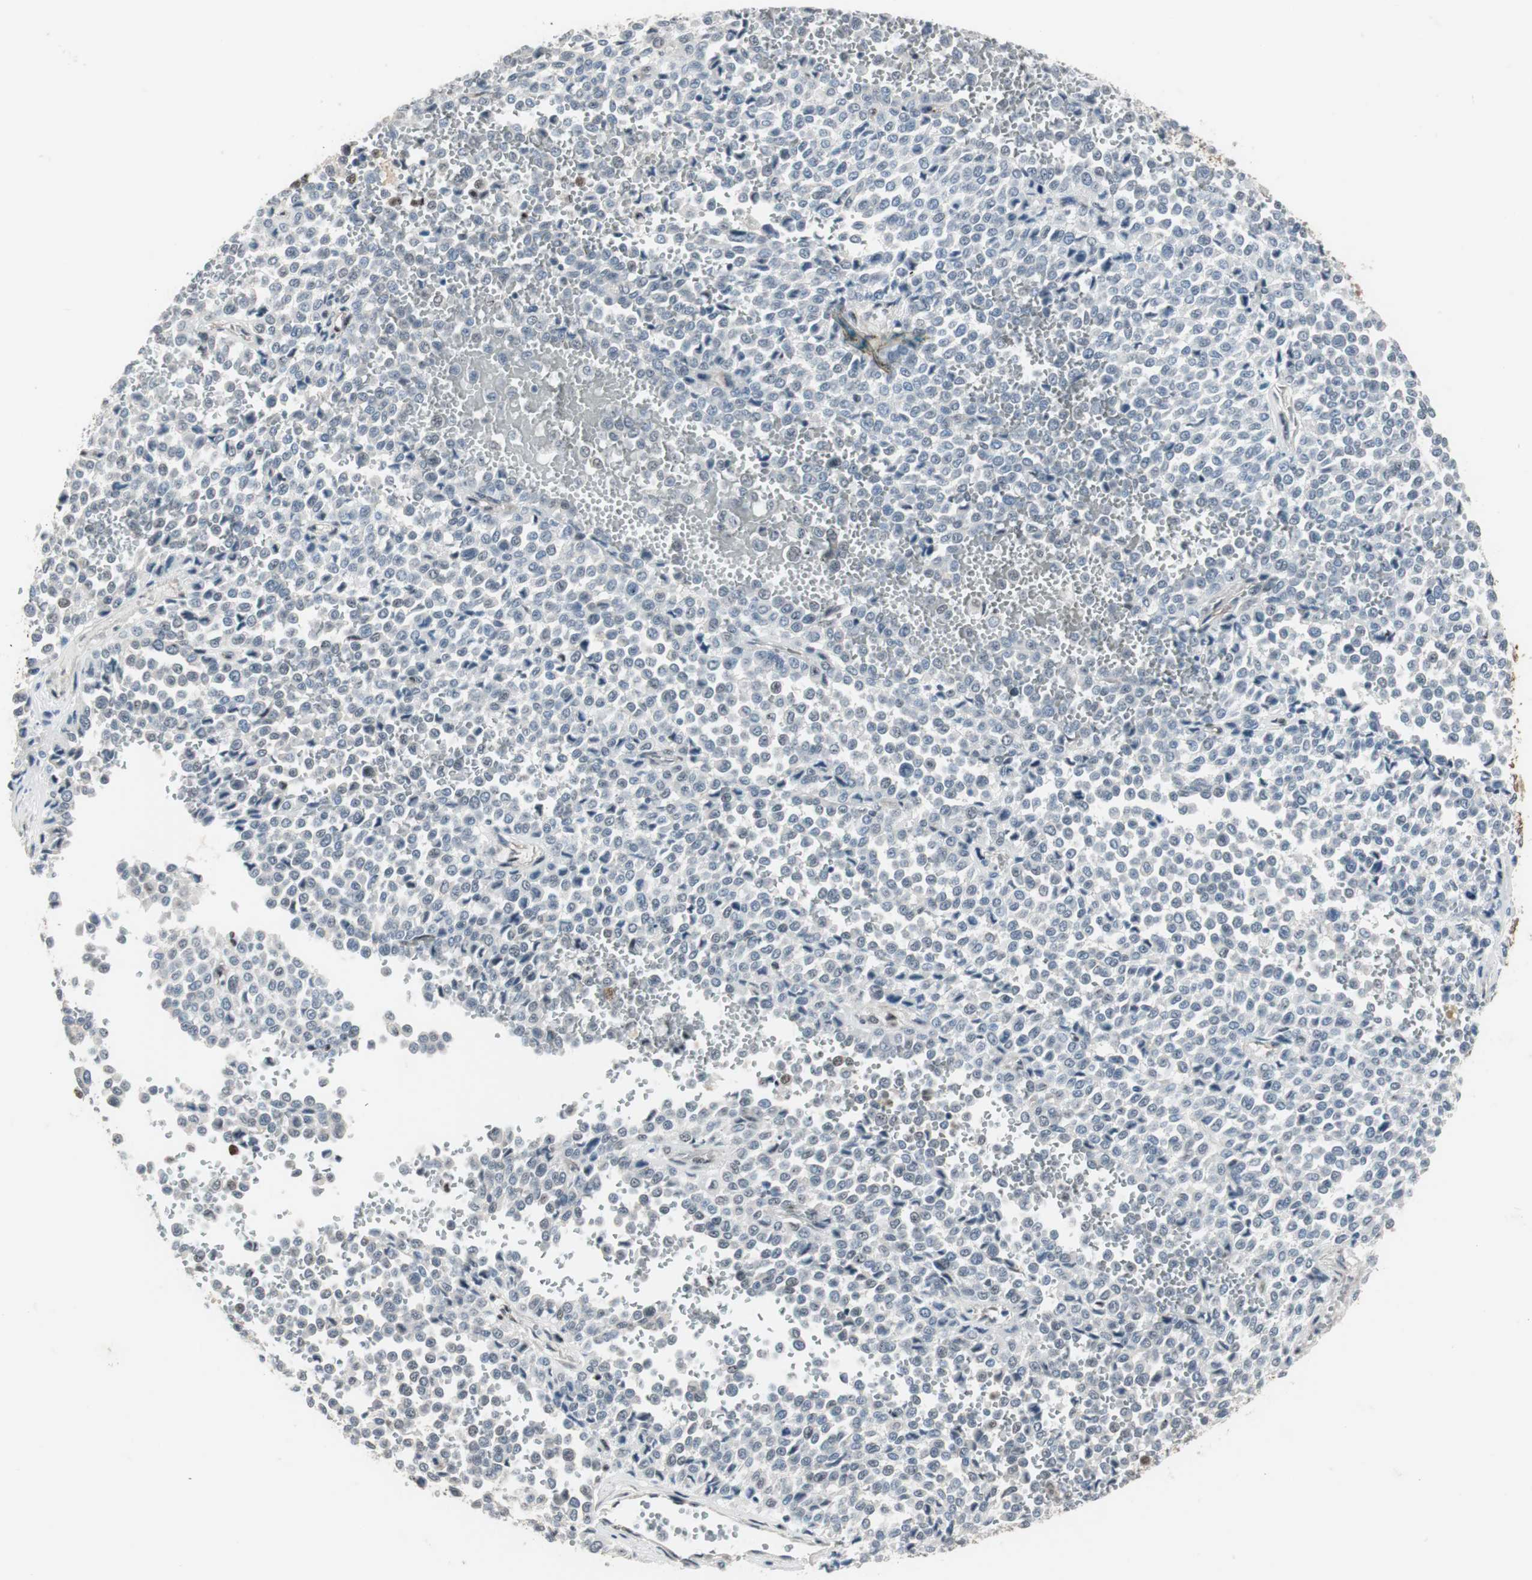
{"staining": {"intensity": "negative", "quantity": "none", "location": "none"}, "tissue": "melanoma", "cell_type": "Tumor cells", "image_type": "cancer", "snomed": [{"axis": "morphology", "description": "Malignant melanoma, Metastatic site"}, {"axis": "topography", "description": "Pancreas"}], "caption": "DAB (3,3'-diaminobenzidine) immunohistochemical staining of human melanoma exhibits no significant positivity in tumor cells.", "gene": "PML", "patient": {"sex": "female", "age": 30}}